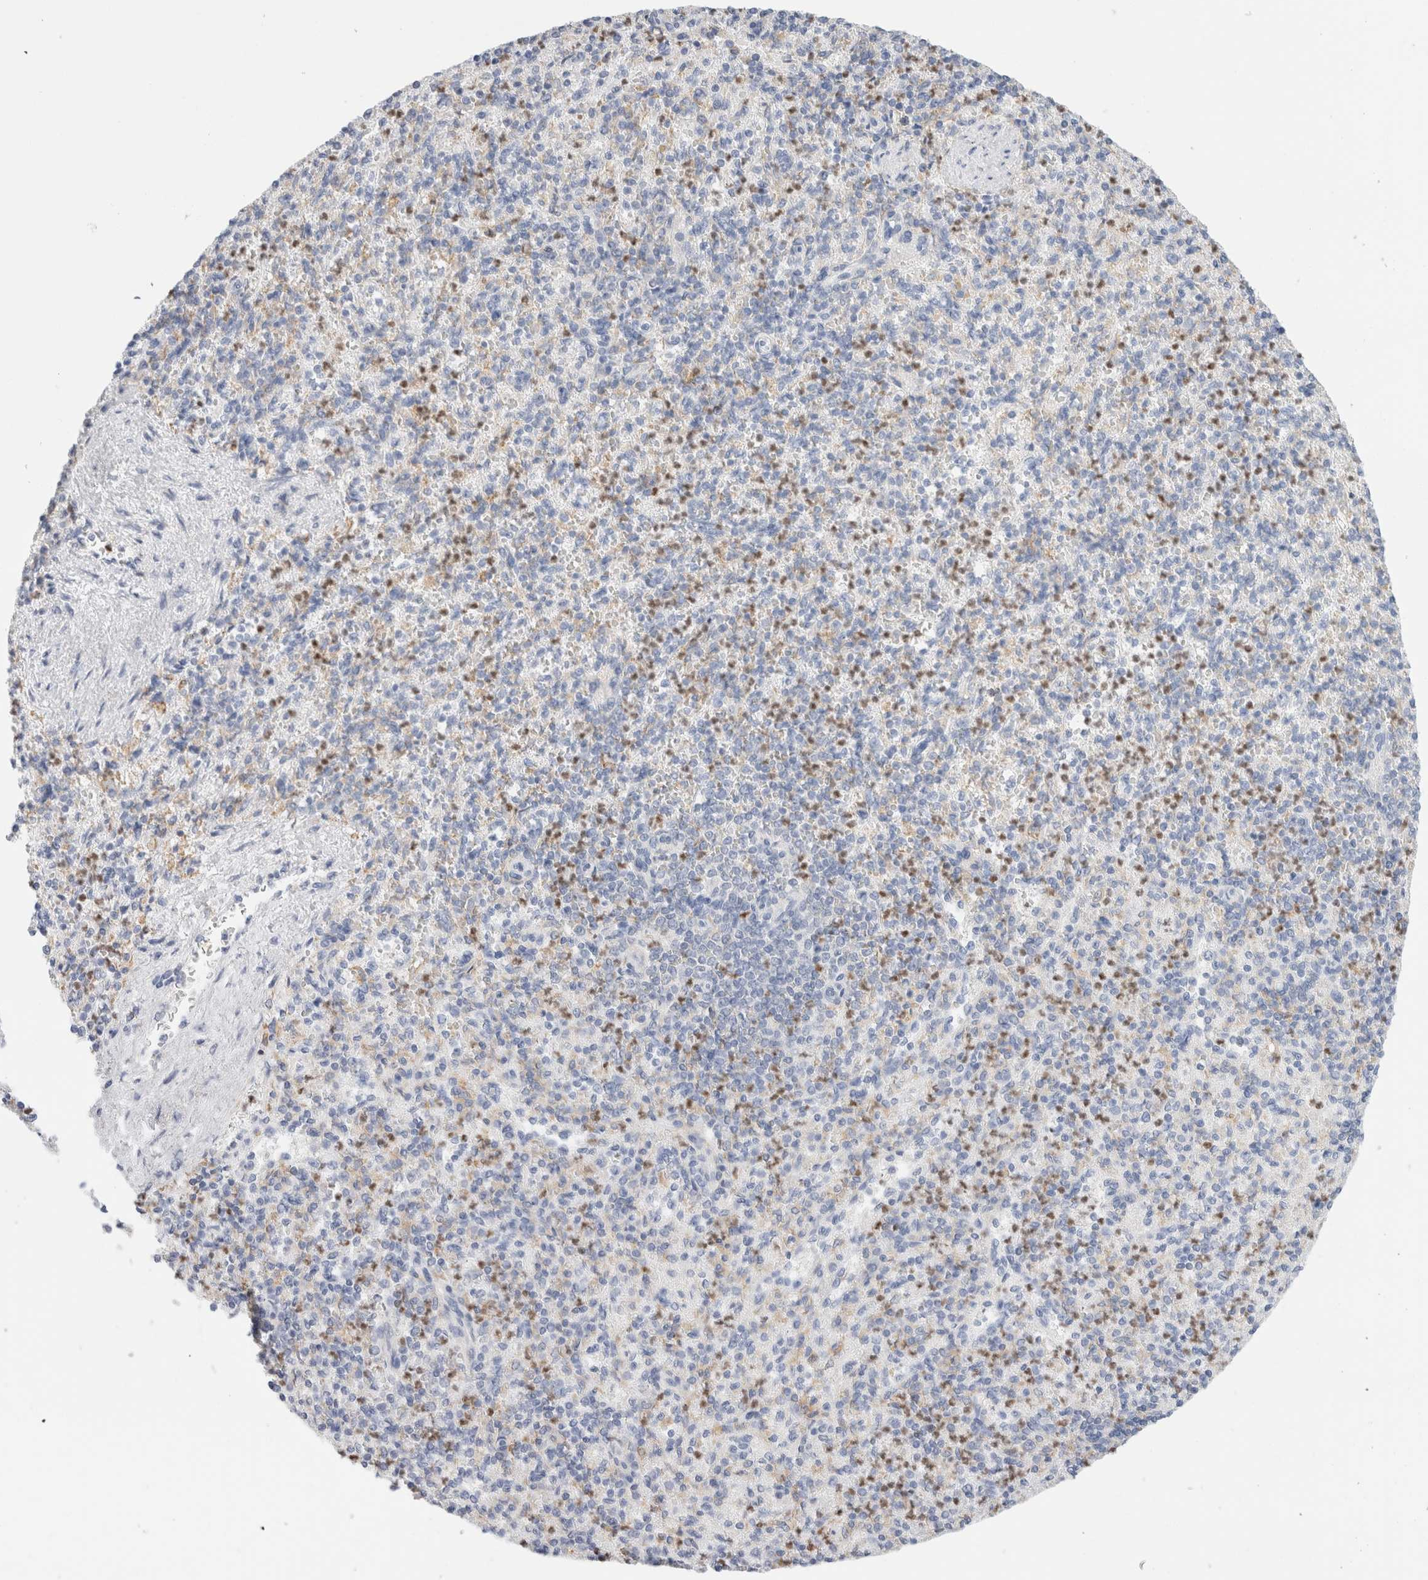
{"staining": {"intensity": "negative", "quantity": "none", "location": "none"}, "tissue": "spleen", "cell_type": "Cells in red pulp", "image_type": "normal", "snomed": [{"axis": "morphology", "description": "Normal tissue, NOS"}, {"axis": "topography", "description": "Spleen"}], "caption": "Cells in red pulp show no significant protein staining in normal spleen. (DAB immunohistochemistry (IHC), high magnification).", "gene": "ADAM30", "patient": {"sex": "female", "age": 74}}